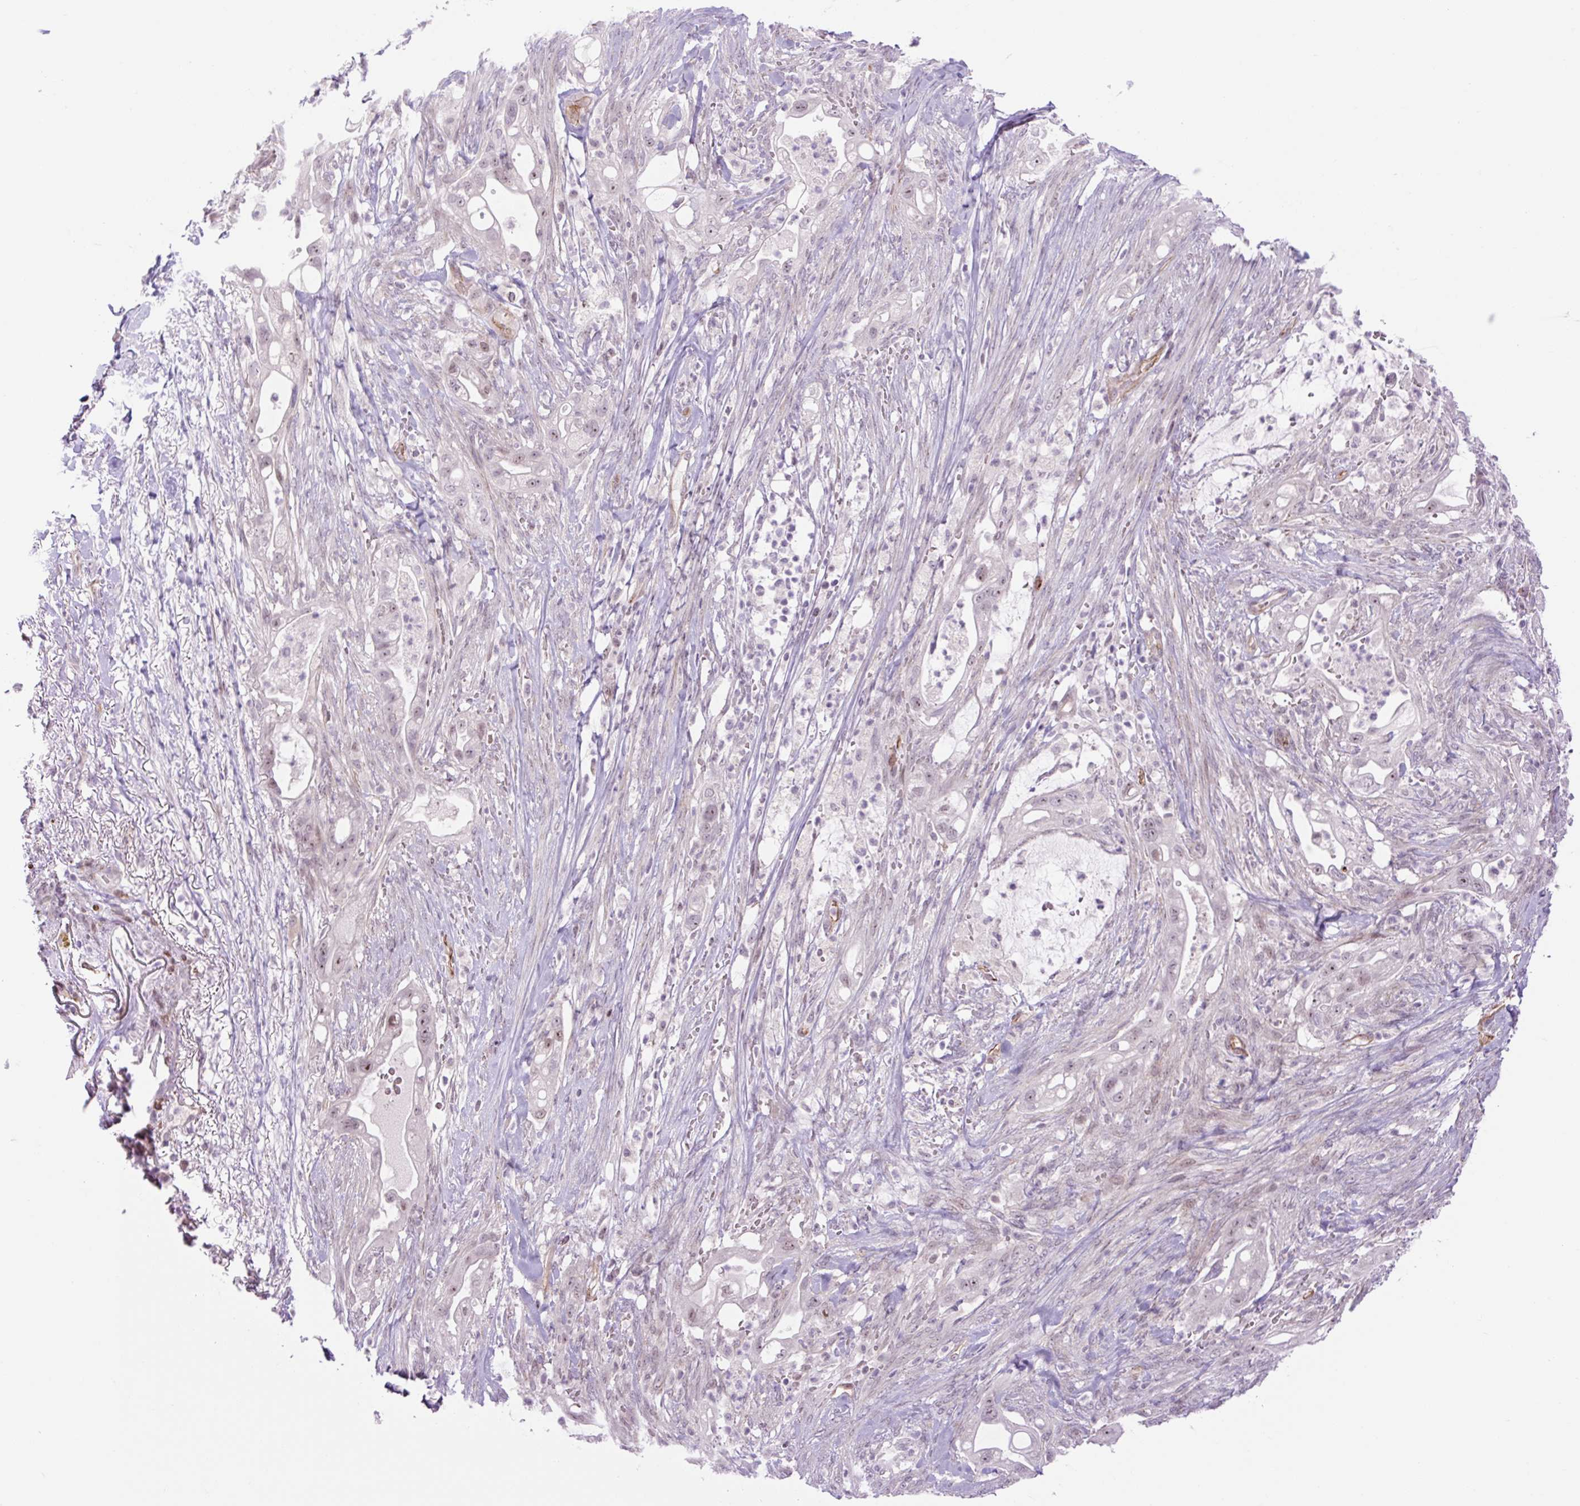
{"staining": {"intensity": "weak", "quantity": "25%-75%", "location": "nuclear"}, "tissue": "pancreatic cancer", "cell_type": "Tumor cells", "image_type": "cancer", "snomed": [{"axis": "morphology", "description": "Adenocarcinoma, NOS"}, {"axis": "topography", "description": "Pancreas"}], "caption": "Protein expression analysis of human pancreatic cancer (adenocarcinoma) reveals weak nuclear staining in about 25%-75% of tumor cells. (Brightfield microscopy of DAB IHC at high magnification).", "gene": "ZNF417", "patient": {"sex": "male", "age": 44}}